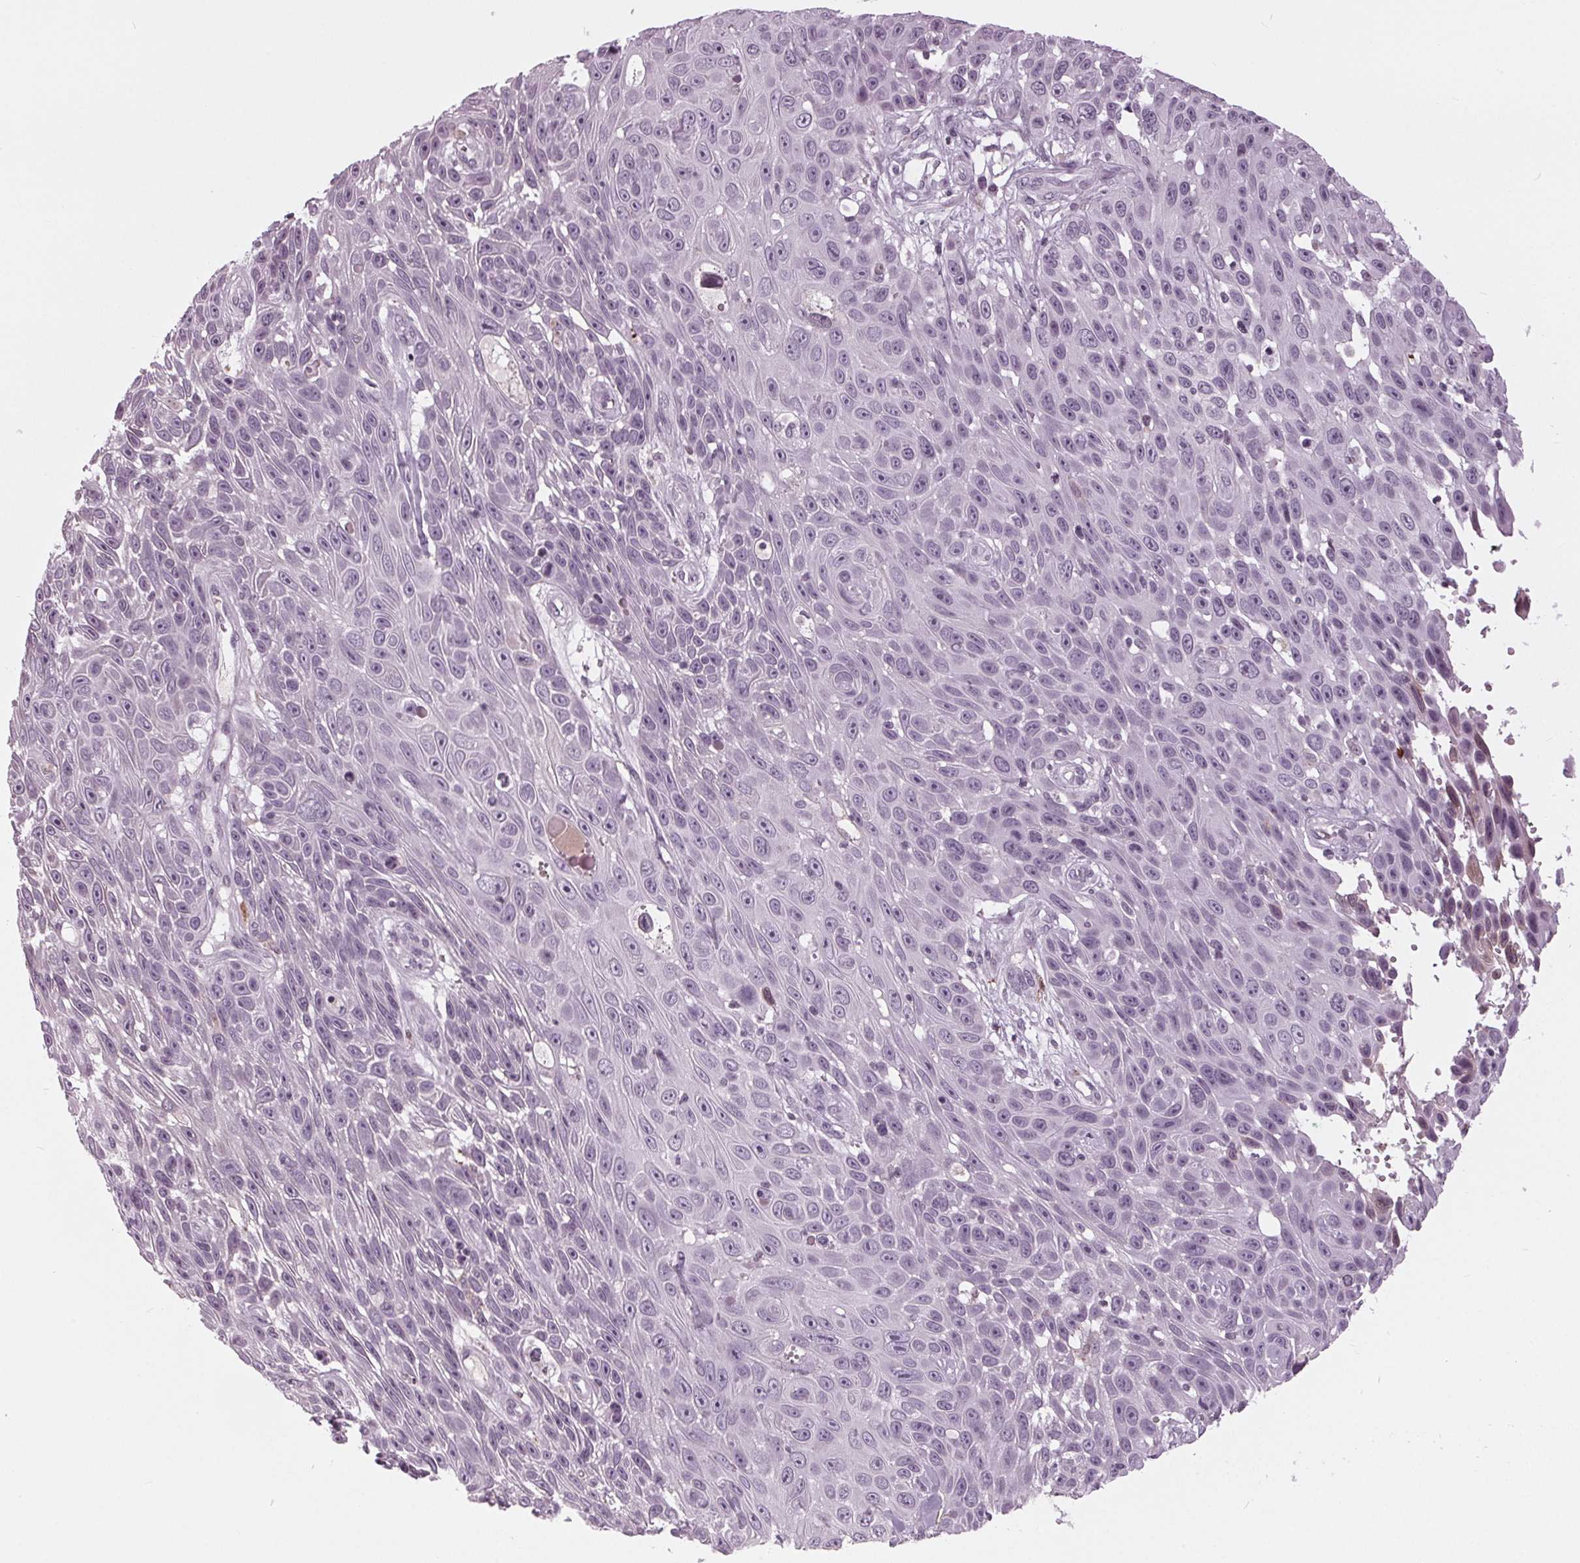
{"staining": {"intensity": "negative", "quantity": "none", "location": "none"}, "tissue": "skin cancer", "cell_type": "Tumor cells", "image_type": "cancer", "snomed": [{"axis": "morphology", "description": "Squamous cell carcinoma, NOS"}, {"axis": "topography", "description": "Skin"}], "caption": "Human skin cancer (squamous cell carcinoma) stained for a protein using IHC reveals no staining in tumor cells.", "gene": "SLC9A4", "patient": {"sex": "male", "age": 82}}